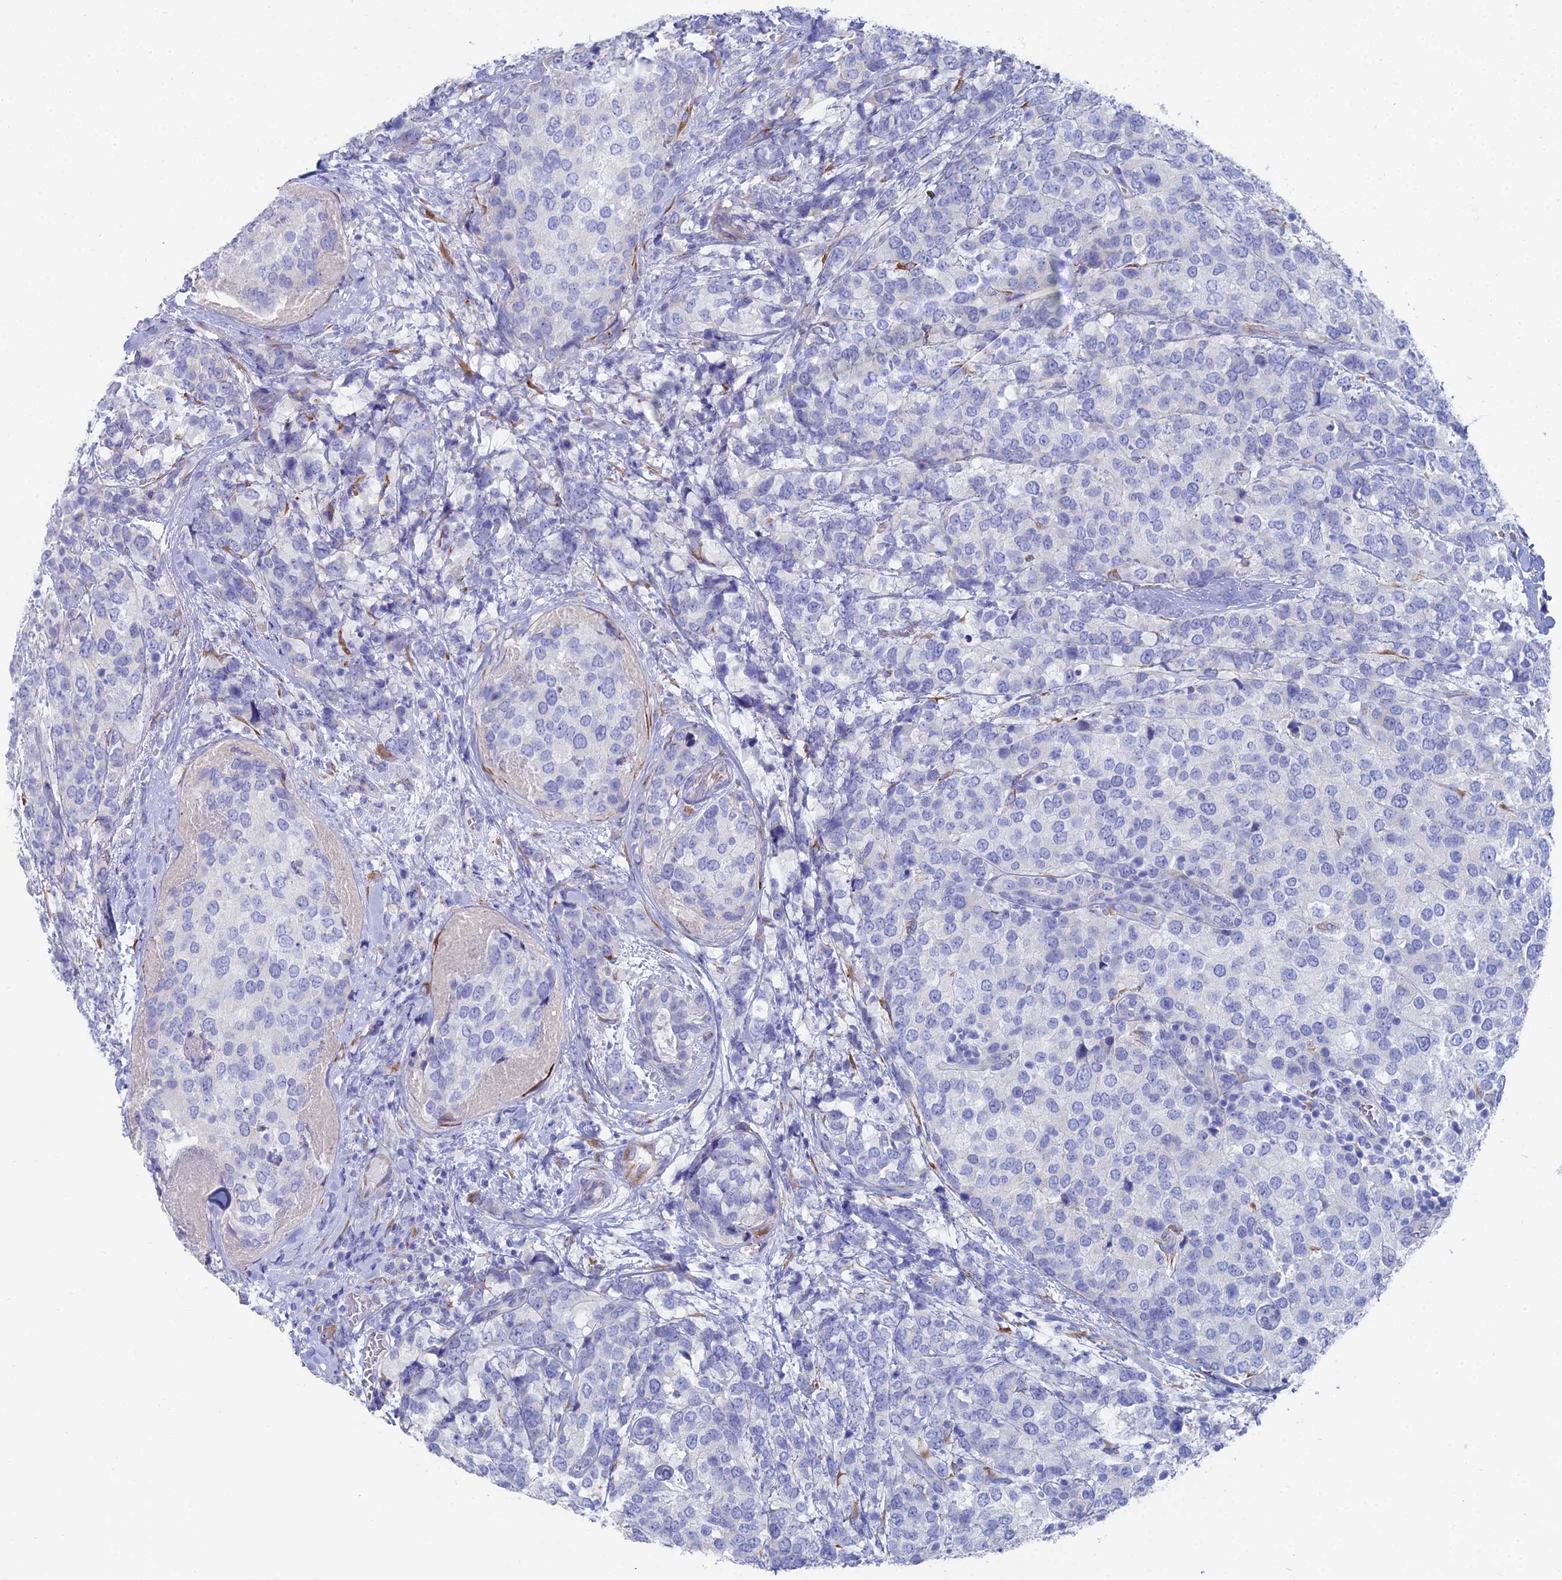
{"staining": {"intensity": "negative", "quantity": "none", "location": "none"}, "tissue": "breast cancer", "cell_type": "Tumor cells", "image_type": "cancer", "snomed": [{"axis": "morphology", "description": "Lobular carcinoma"}, {"axis": "topography", "description": "Breast"}], "caption": "High power microscopy photomicrograph of an IHC image of lobular carcinoma (breast), revealing no significant staining in tumor cells. (Stains: DAB immunohistochemistry with hematoxylin counter stain, Microscopy: brightfield microscopy at high magnification).", "gene": "TNNT3", "patient": {"sex": "female", "age": 59}}